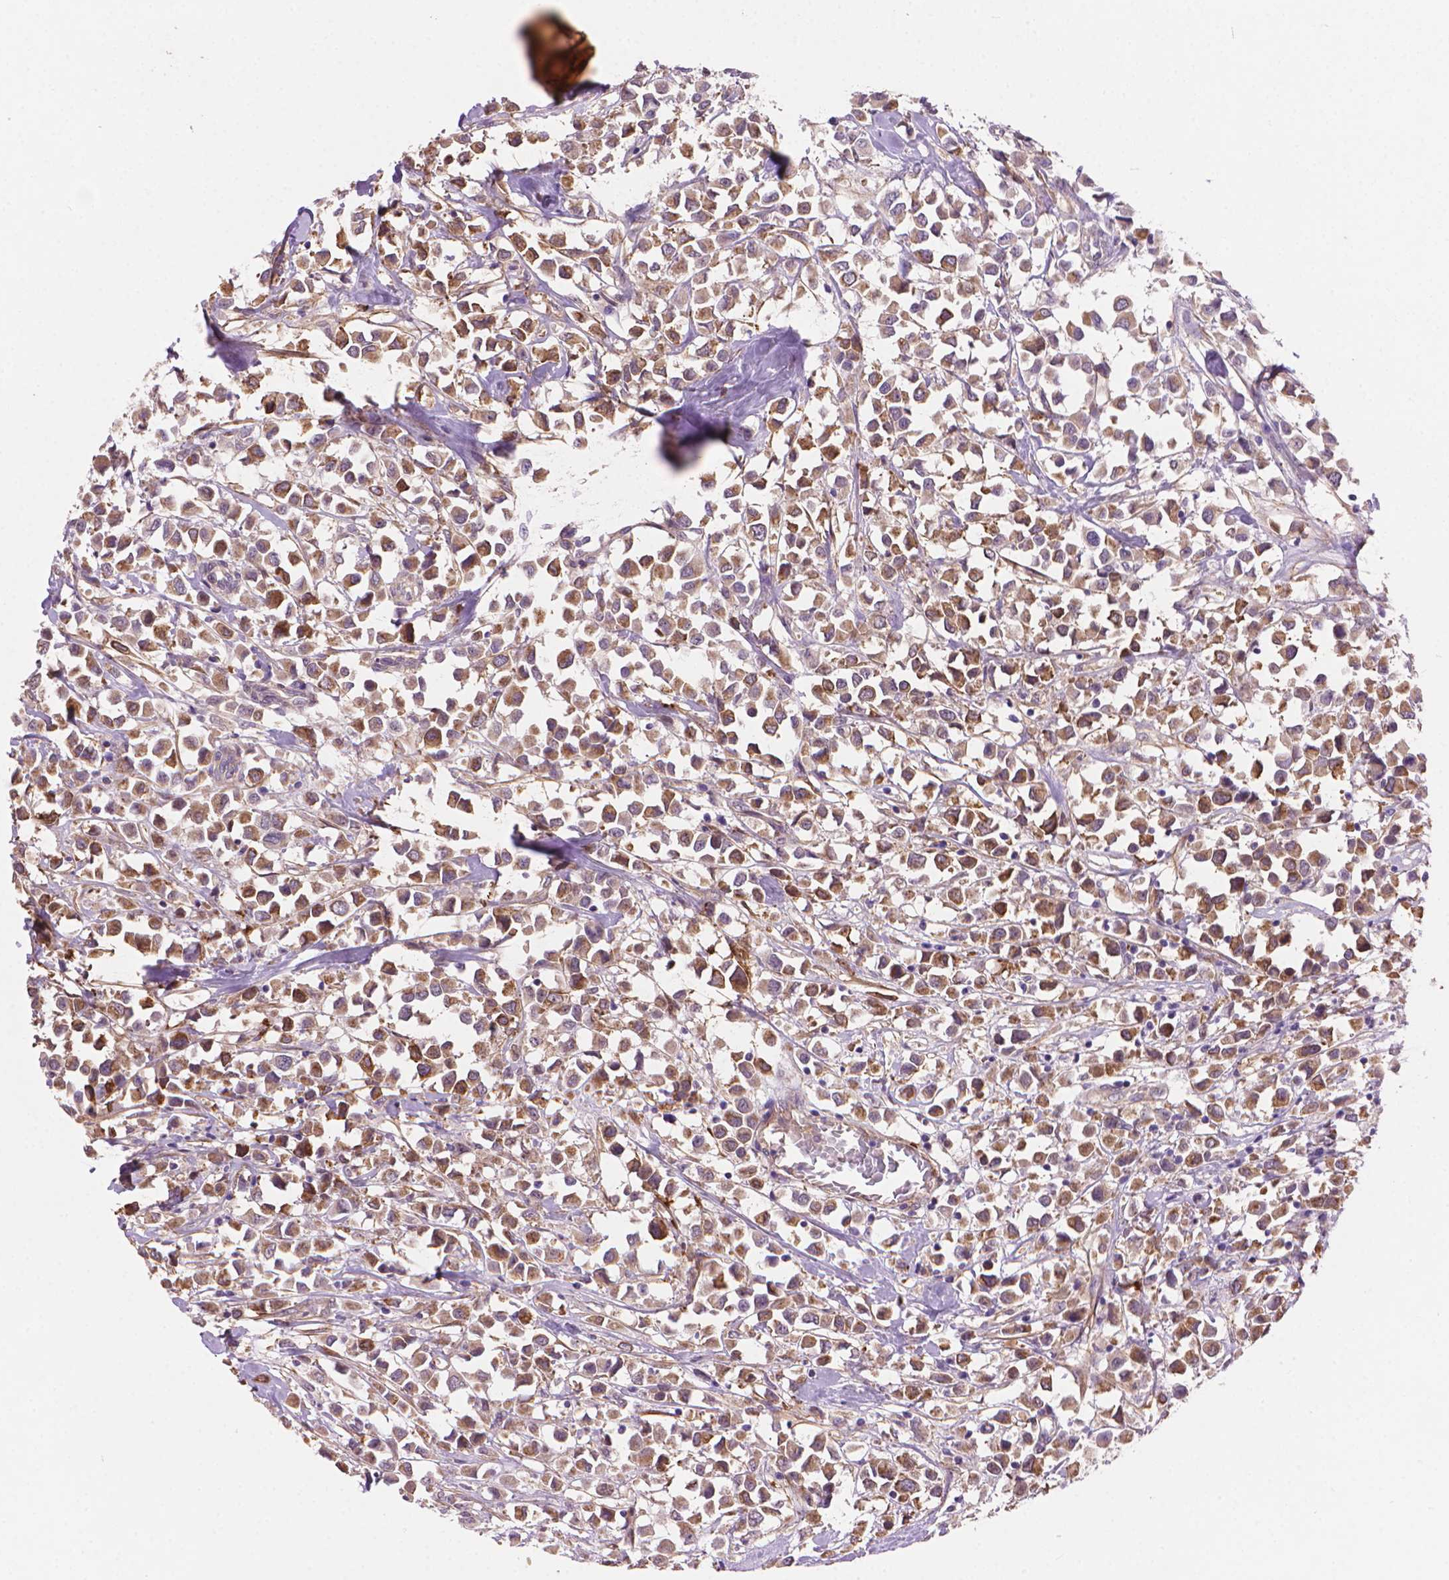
{"staining": {"intensity": "moderate", "quantity": ">75%", "location": "cytoplasmic/membranous"}, "tissue": "breast cancer", "cell_type": "Tumor cells", "image_type": "cancer", "snomed": [{"axis": "morphology", "description": "Duct carcinoma"}, {"axis": "topography", "description": "Breast"}], "caption": "Immunohistochemistry (IHC) (DAB (3,3'-diaminobenzidine)) staining of human breast cancer (infiltrating ductal carcinoma) shows moderate cytoplasmic/membranous protein expression in about >75% of tumor cells.", "gene": "AMMECR1", "patient": {"sex": "female", "age": 61}}